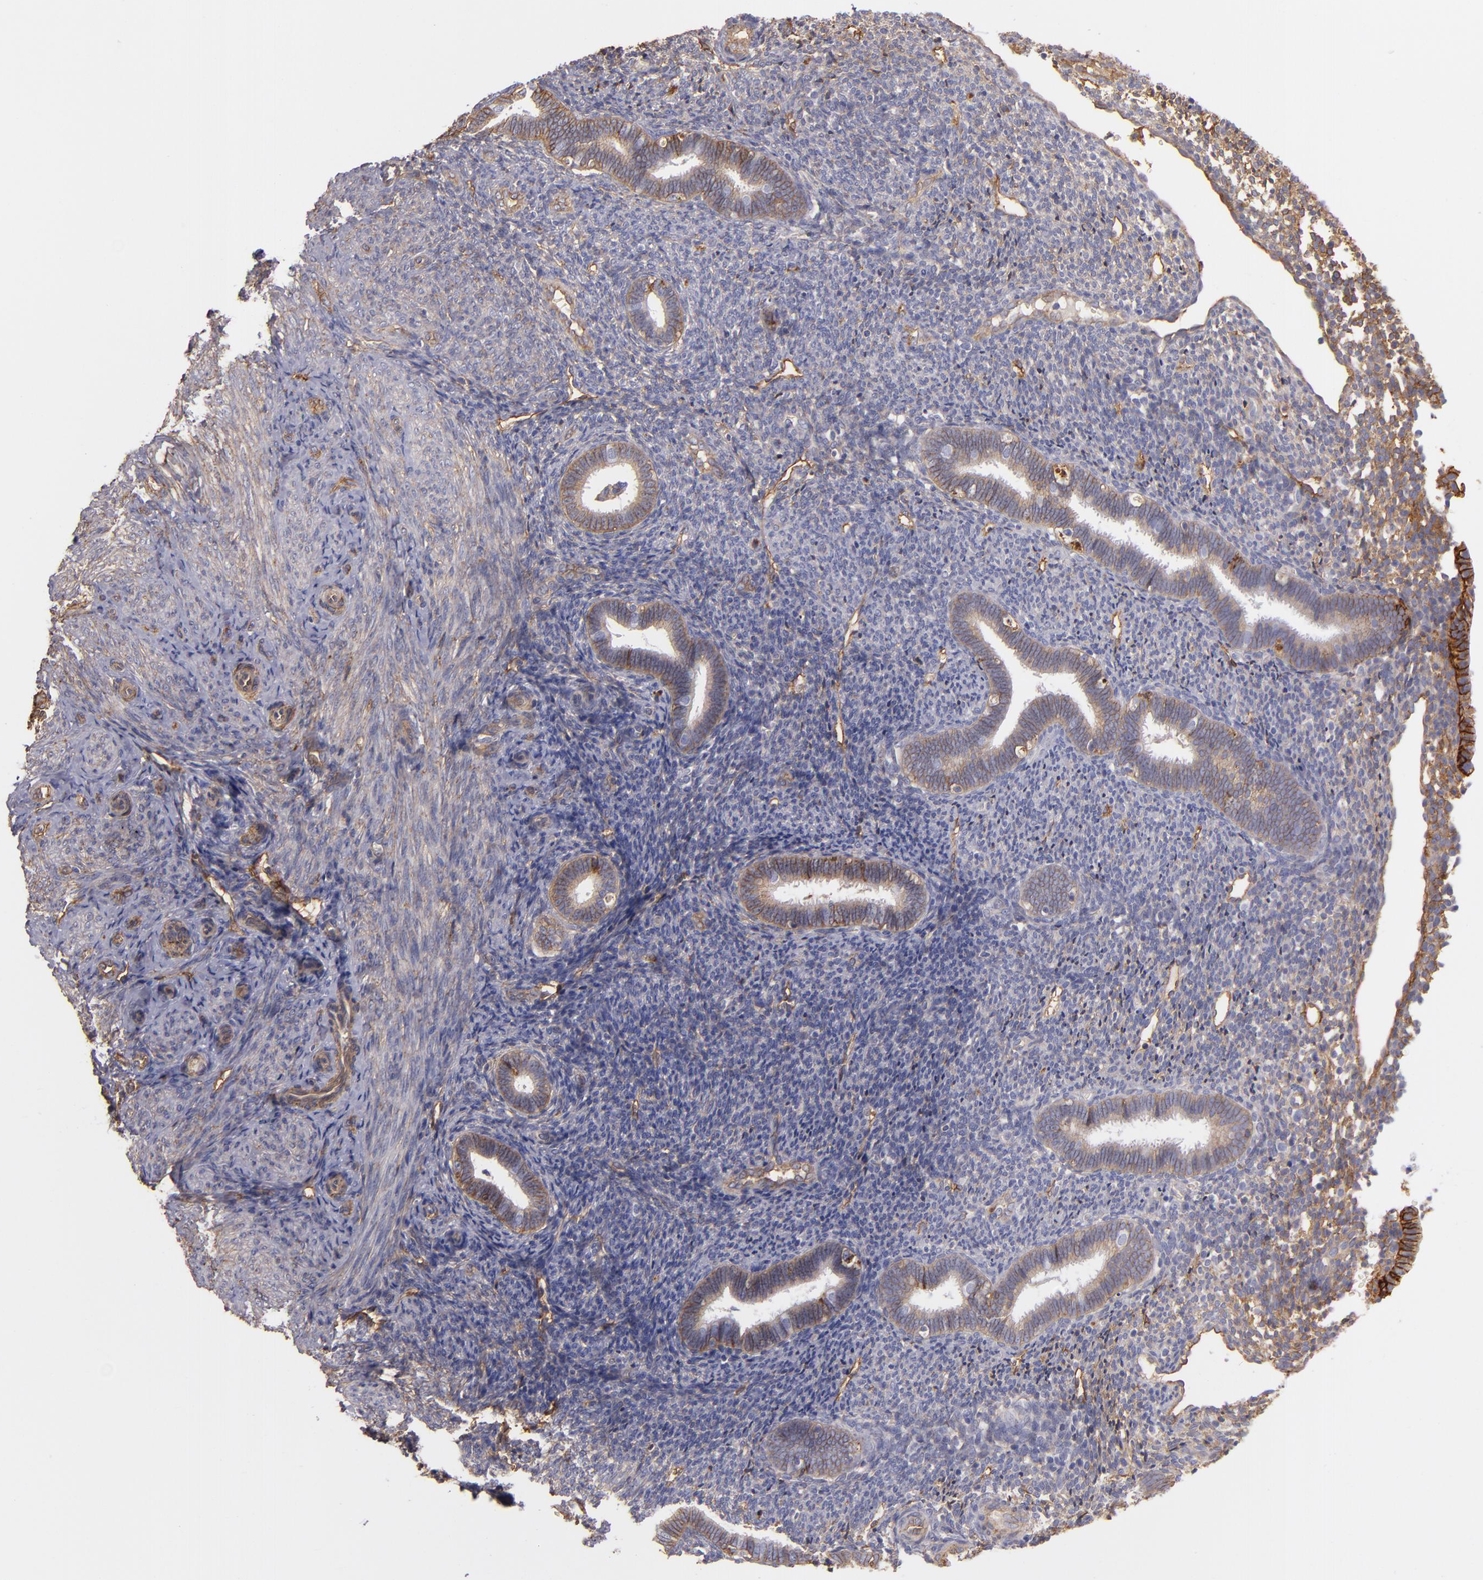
{"staining": {"intensity": "weak", "quantity": "<25%", "location": "cytoplasmic/membranous"}, "tissue": "endometrium", "cell_type": "Cells in endometrial stroma", "image_type": "normal", "snomed": [{"axis": "morphology", "description": "Normal tissue, NOS"}, {"axis": "topography", "description": "Endometrium"}], "caption": "Cells in endometrial stroma show no significant protein staining in benign endometrium. (DAB (3,3'-diaminobenzidine) immunohistochemistry (IHC), high magnification).", "gene": "CD151", "patient": {"sex": "female", "age": 27}}